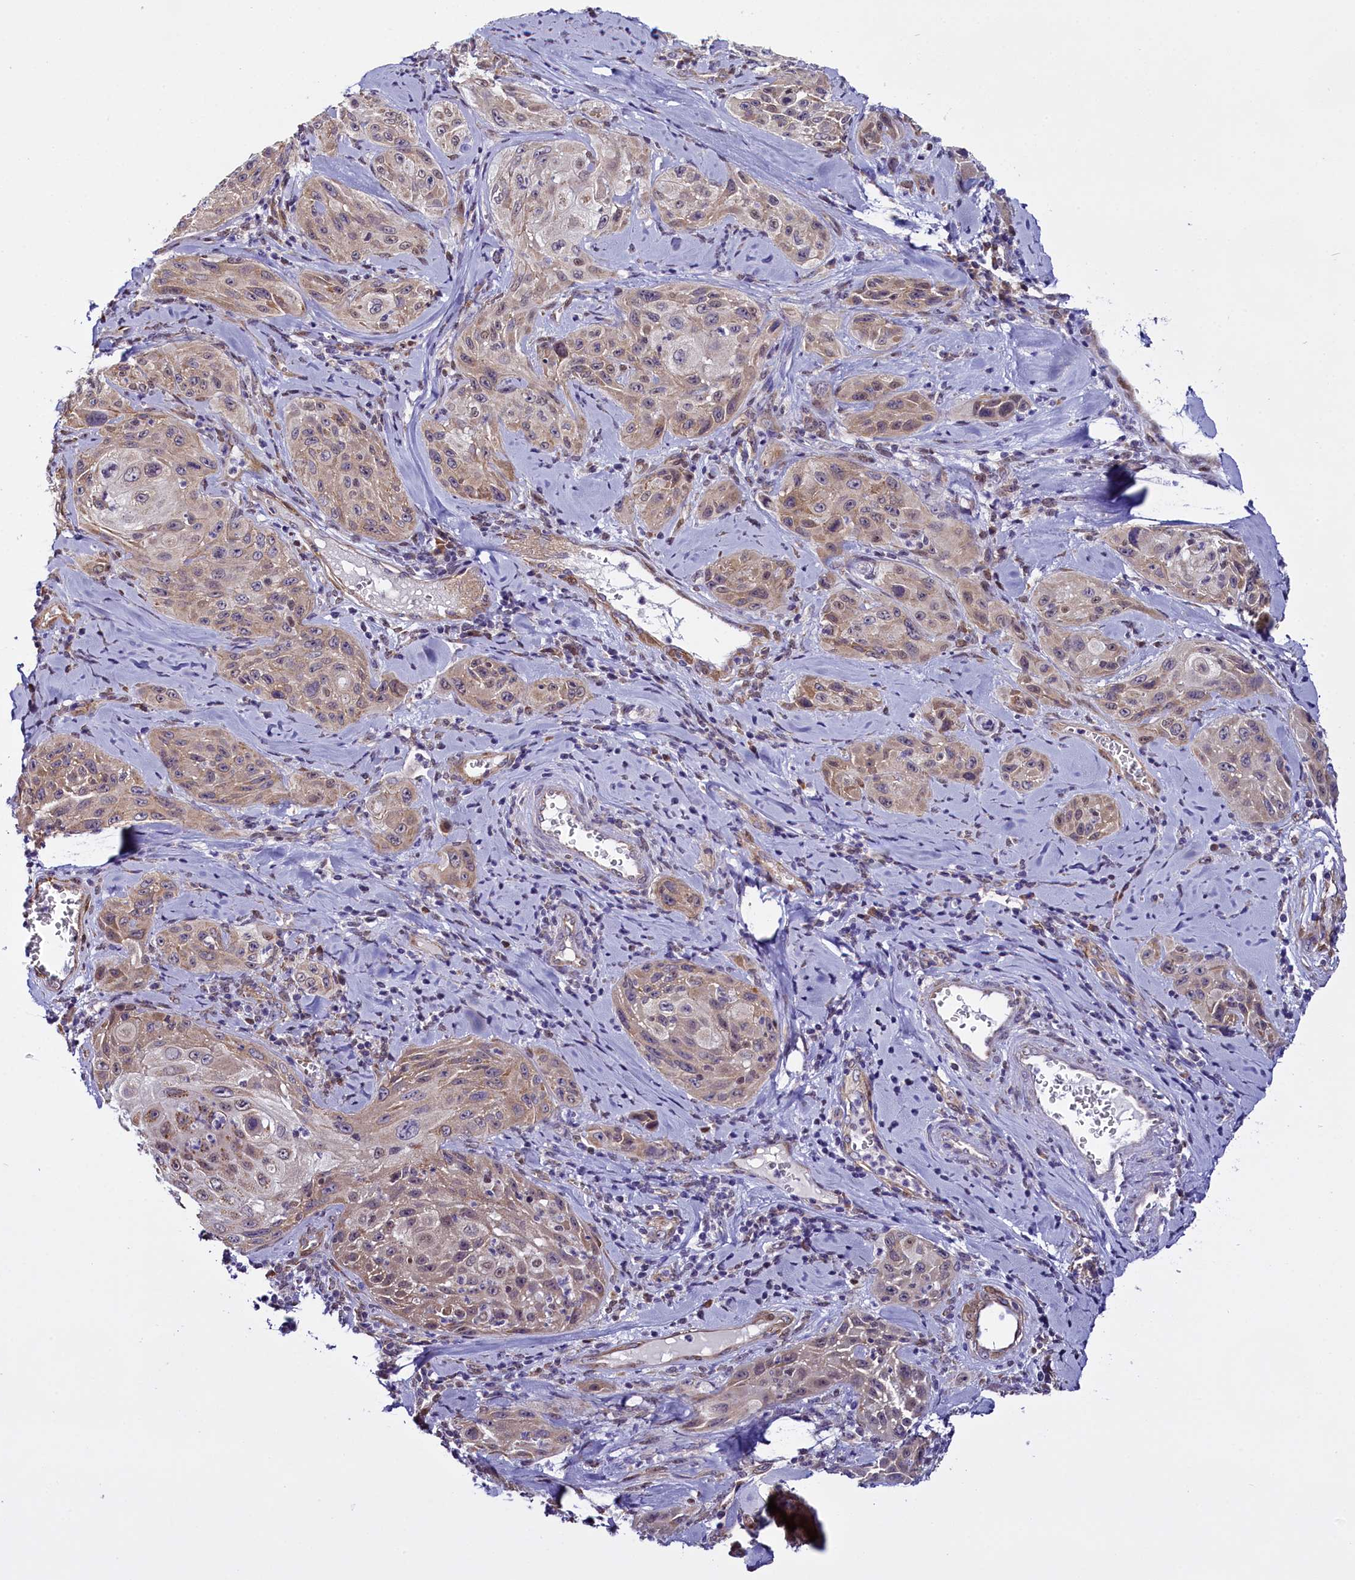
{"staining": {"intensity": "weak", "quantity": "25%-75%", "location": "cytoplasmic/membranous"}, "tissue": "cervical cancer", "cell_type": "Tumor cells", "image_type": "cancer", "snomed": [{"axis": "morphology", "description": "Squamous cell carcinoma, NOS"}, {"axis": "topography", "description": "Cervix"}], "caption": "Protein staining of cervical cancer (squamous cell carcinoma) tissue shows weak cytoplasmic/membranous expression in approximately 25%-75% of tumor cells.", "gene": "UACA", "patient": {"sex": "female", "age": 42}}